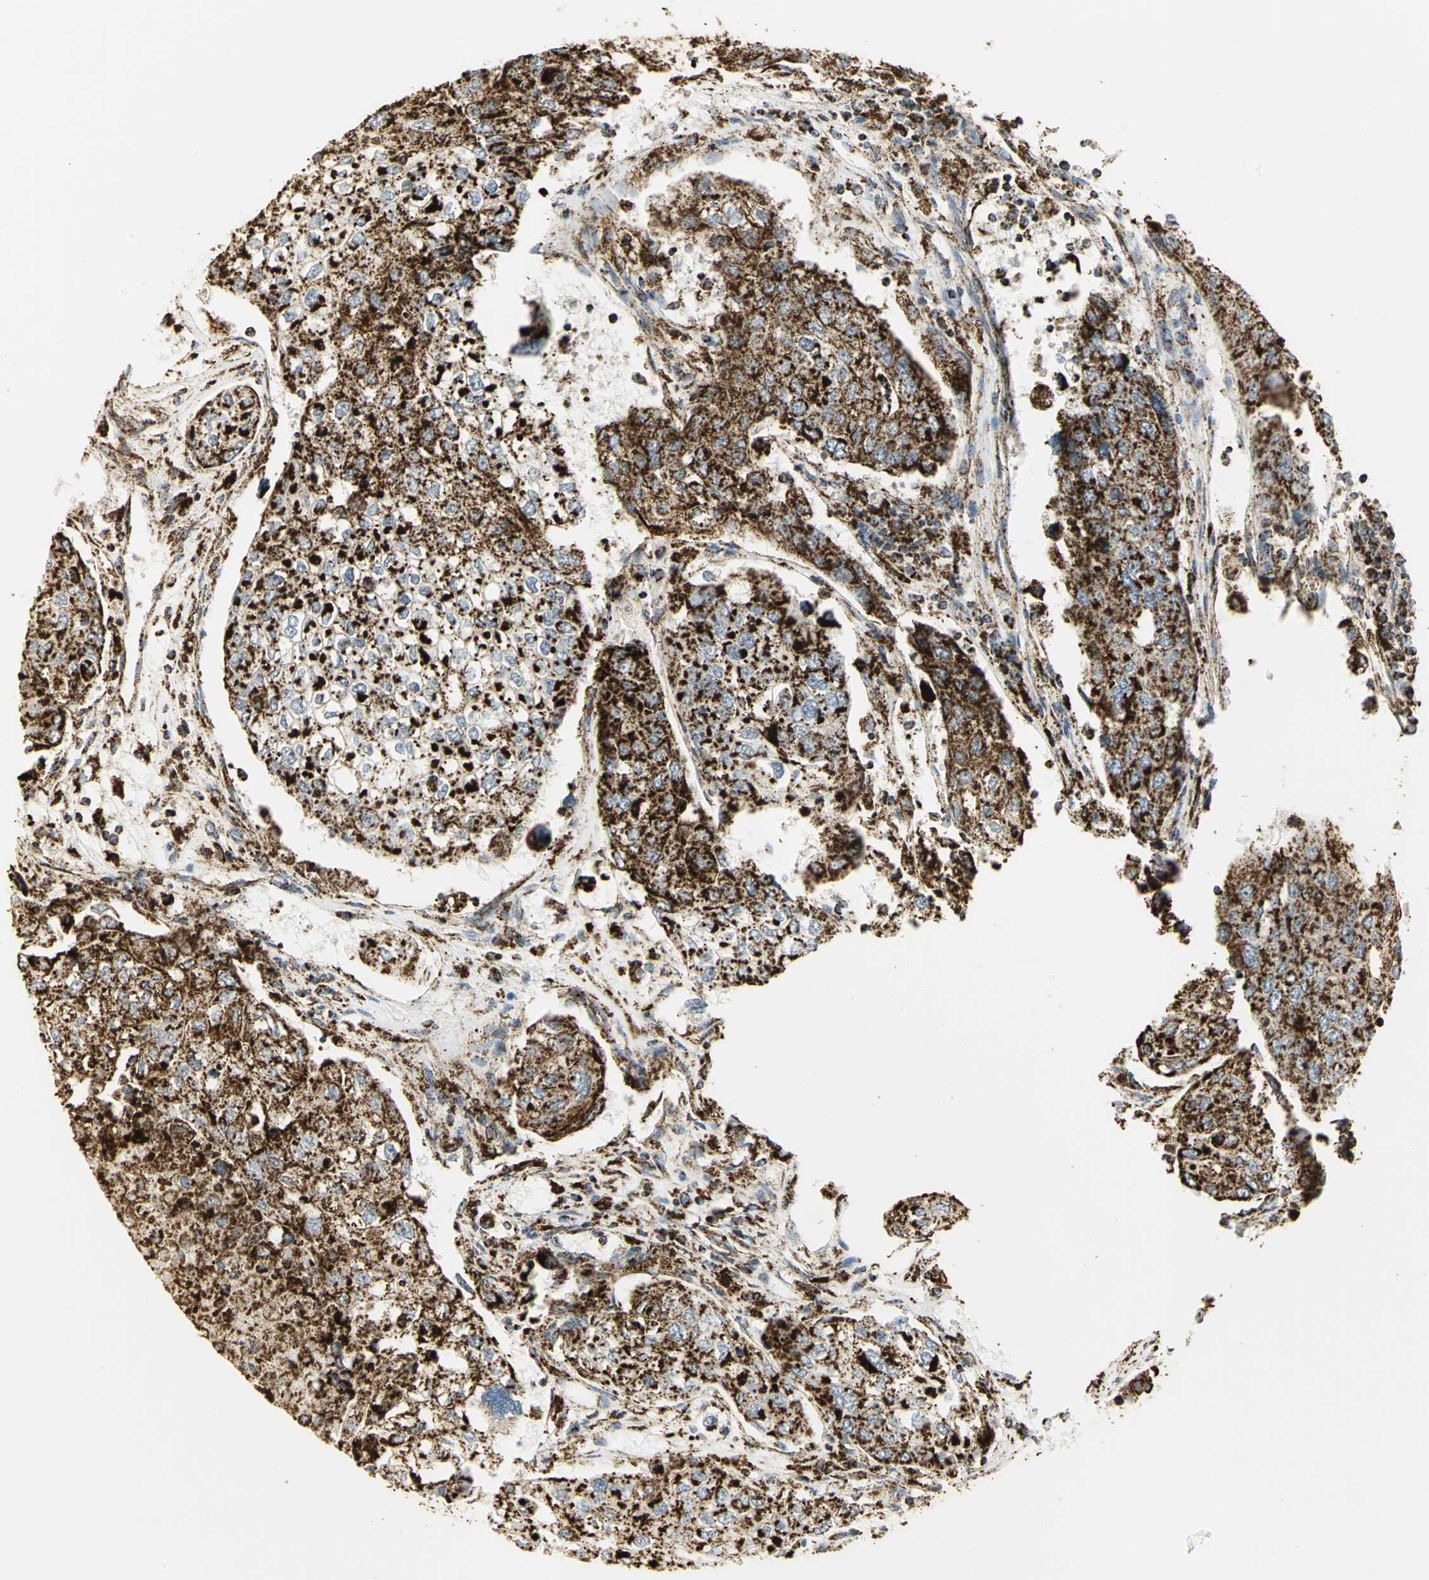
{"staining": {"intensity": "strong", "quantity": ">75%", "location": "cytoplasmic/membranous"}, "tissue": "urothelial cancer", "cell_type": "Tumor cells", "image_type": "cancer", "snomed": [{"axis": "morphology", "description": "Urothelial carcinoma, High grade"}, {"axis": "topography", "description": "Lymph node"}, {"axis": "topography", "description": "Urinary bladder"}], "caption": "Strong cytoplasmic/membranous expression is identified in about >75% of tumor cells in urothelial carcinoma (high-grade).", "gene": "VDAC1", "patient": {"sex": "male", "age": 51}}